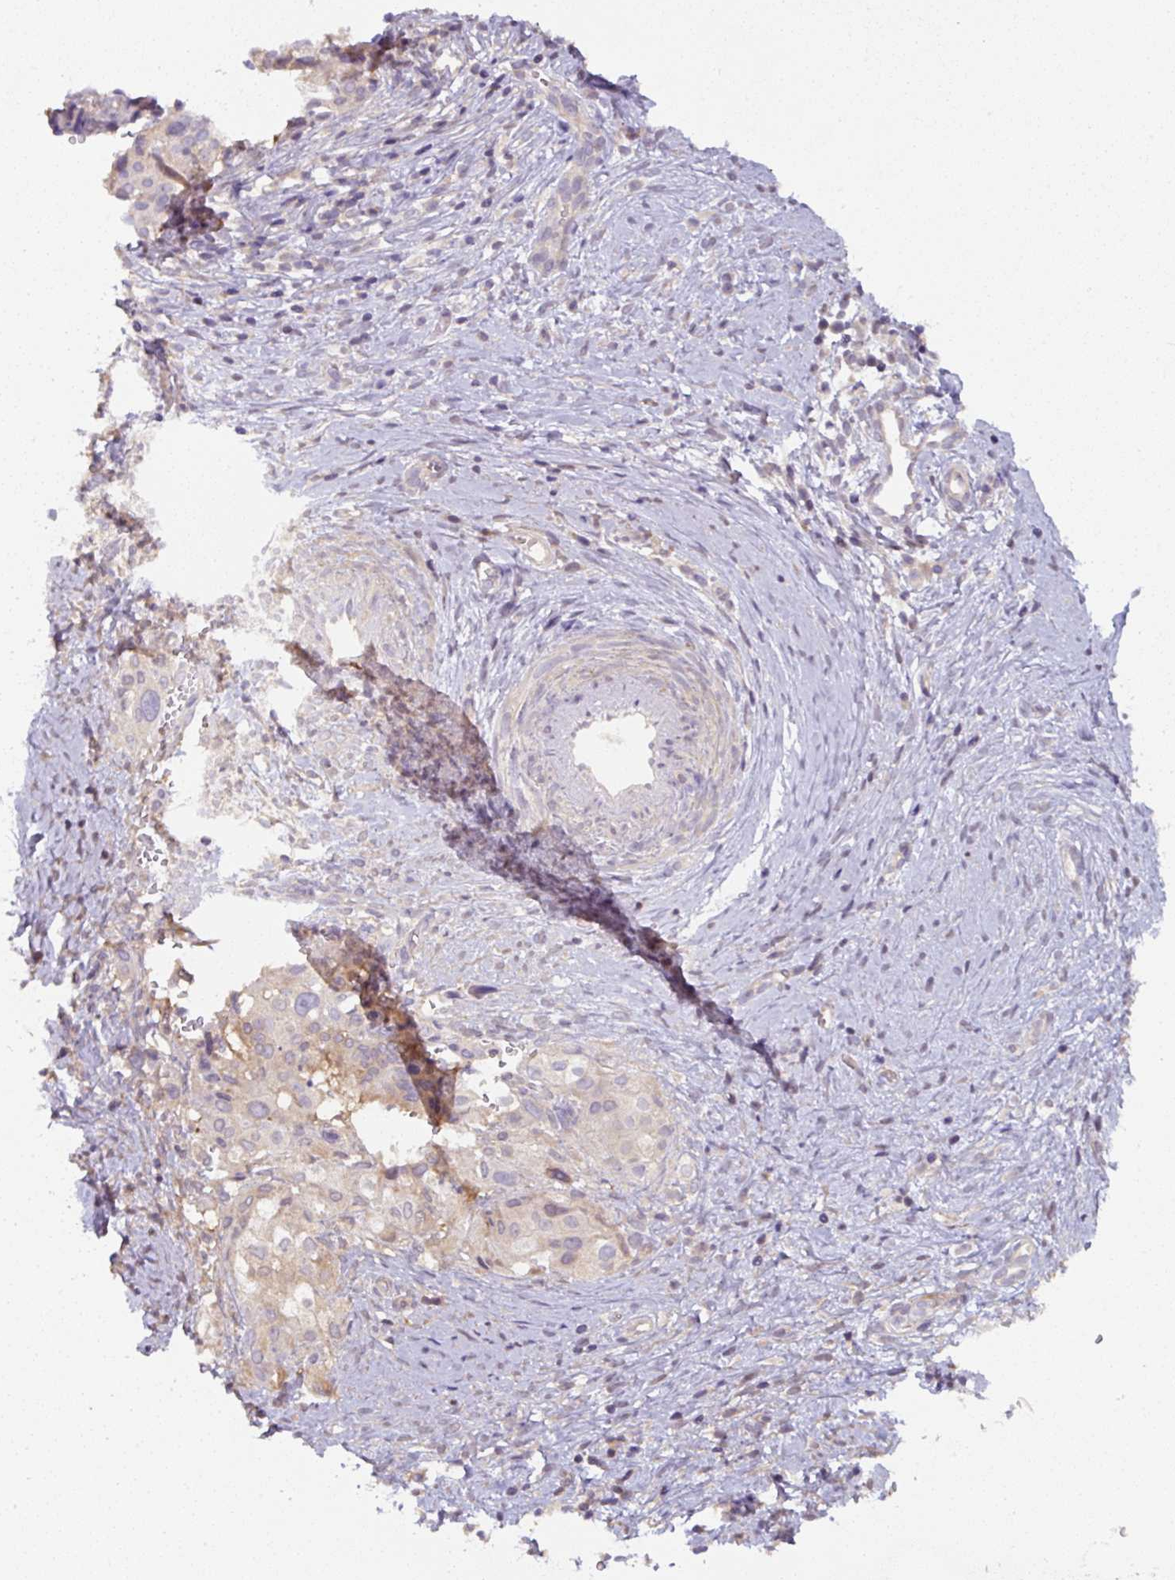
{"staining": {"intensity": "weak", "quantity": "<25%", "location": "cytoplasmic/membranous"}, "tissue": "cervical cancer", "cell_type": "Tumor cells", "image_type": "cancer", "snomed": [{"axis": "morphology", "description": "Squamous cell carcinoma, NOS"}, {"axis": "topography", "description": "Cervix"}], "caption": "High power microscopy histopathology image of an immunohistochemistry (IHC) image of squamous cell carcinoma (cervical), revealing no significant expression in tumor cells. Nuclei are stained in blue.", "gene": "ST13", "patient": {"sex": "female", "age": 44}}